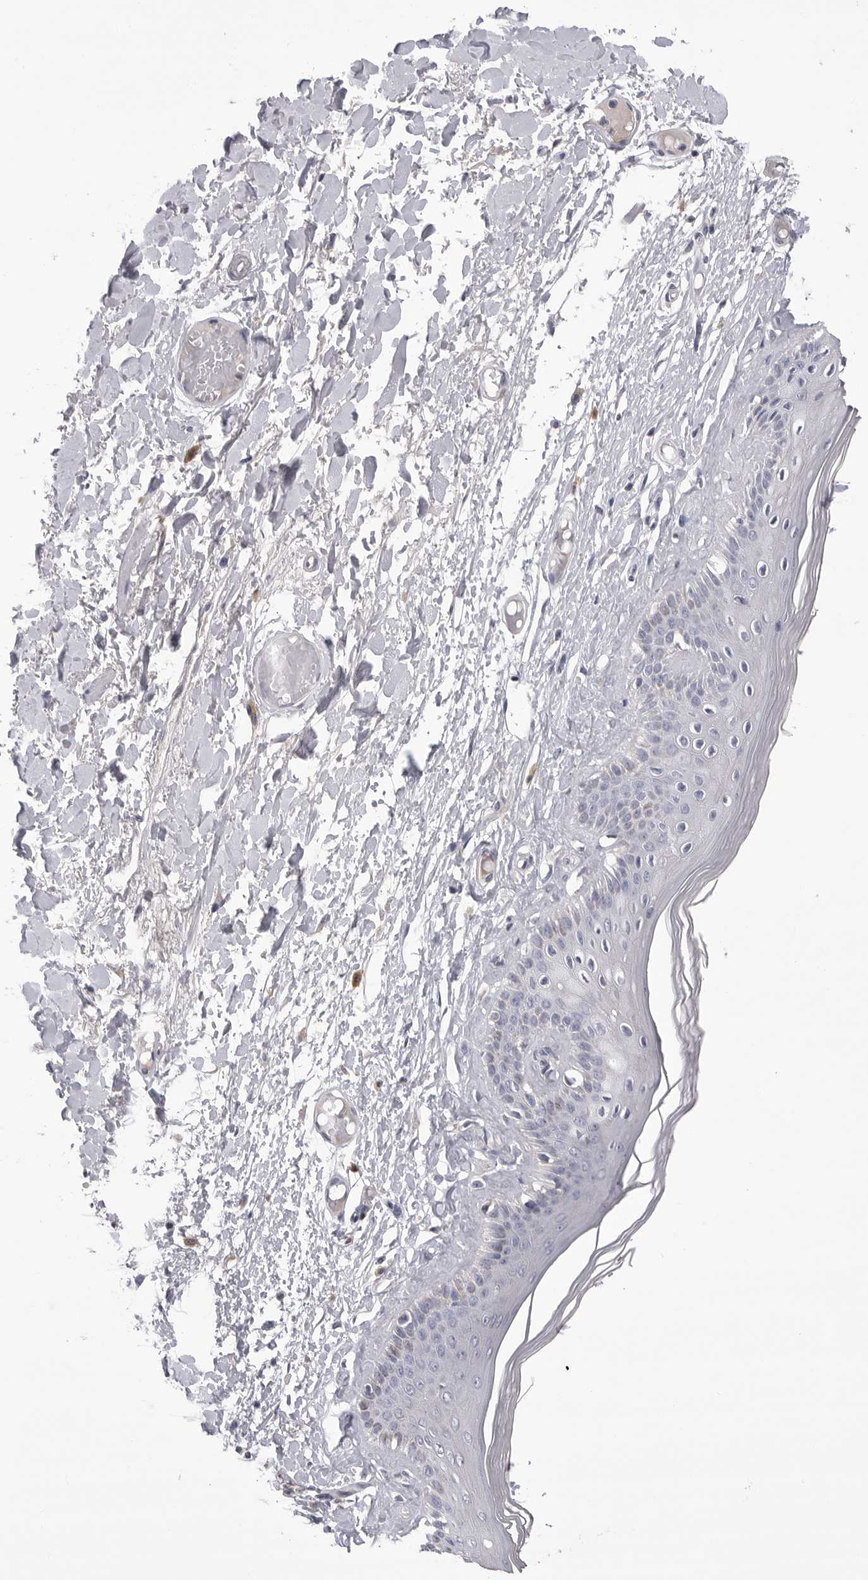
{"staining": {"intensity": "negative", "quantity": "none", "location": "none"}, "tissue": "skin", "cell_type": "Epidermal cells", "image_type": "normal", "snomed": [{"axis": "morphology", "description": "Normal tissue, NOS"}, {"axis": "topography", "description": "Vulva"}], "caption": "Immunohistochemical staining of unremarkable skin displays no significant expression in epidermal cells. The staining is performed using DAB (3,3'-diaminobenzidine) brown chromogen with nuclei counter-stained in using hematoxylin.", "gene": "DLGAP3", "patient": {"sex": "female", "age": 73}}